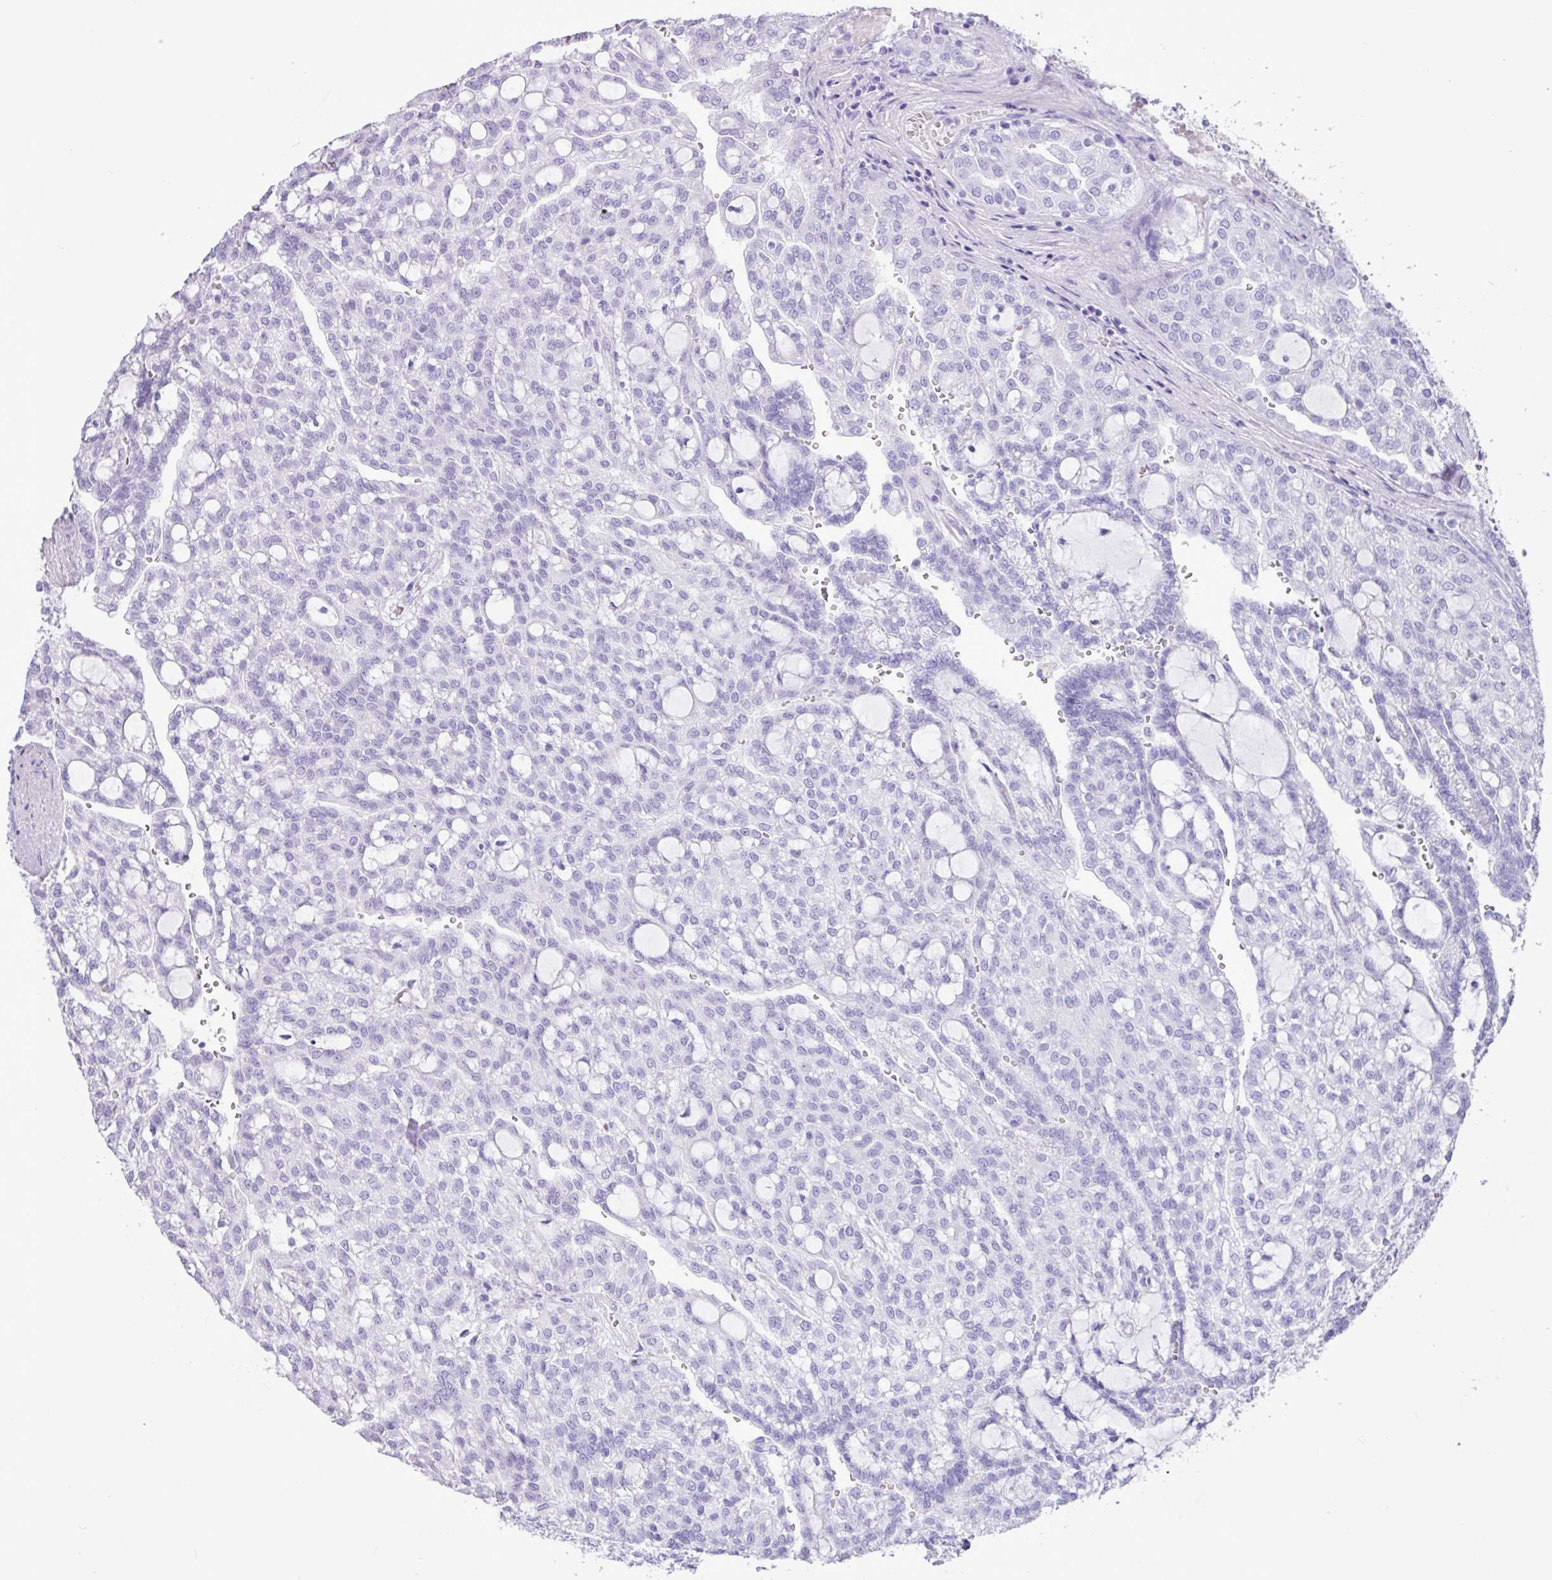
{"staining": {"intensity": "negative", "quantity": "none", "location": "none"}, "tissue": "renal cancer", "cell_type": "Tumor cells", "image_type": "cancer", "snomed": [{"axis": "morphology", "description": "Adenocarcinoma, NOS"}, {"axis": "topography", "description": "Kidney"}], "caption": "Tumor cells are negative for protein expression in human renal adenocarcinoma.", "gene": "CKMT2", "patient": {"sex": "male", "age": 63}}